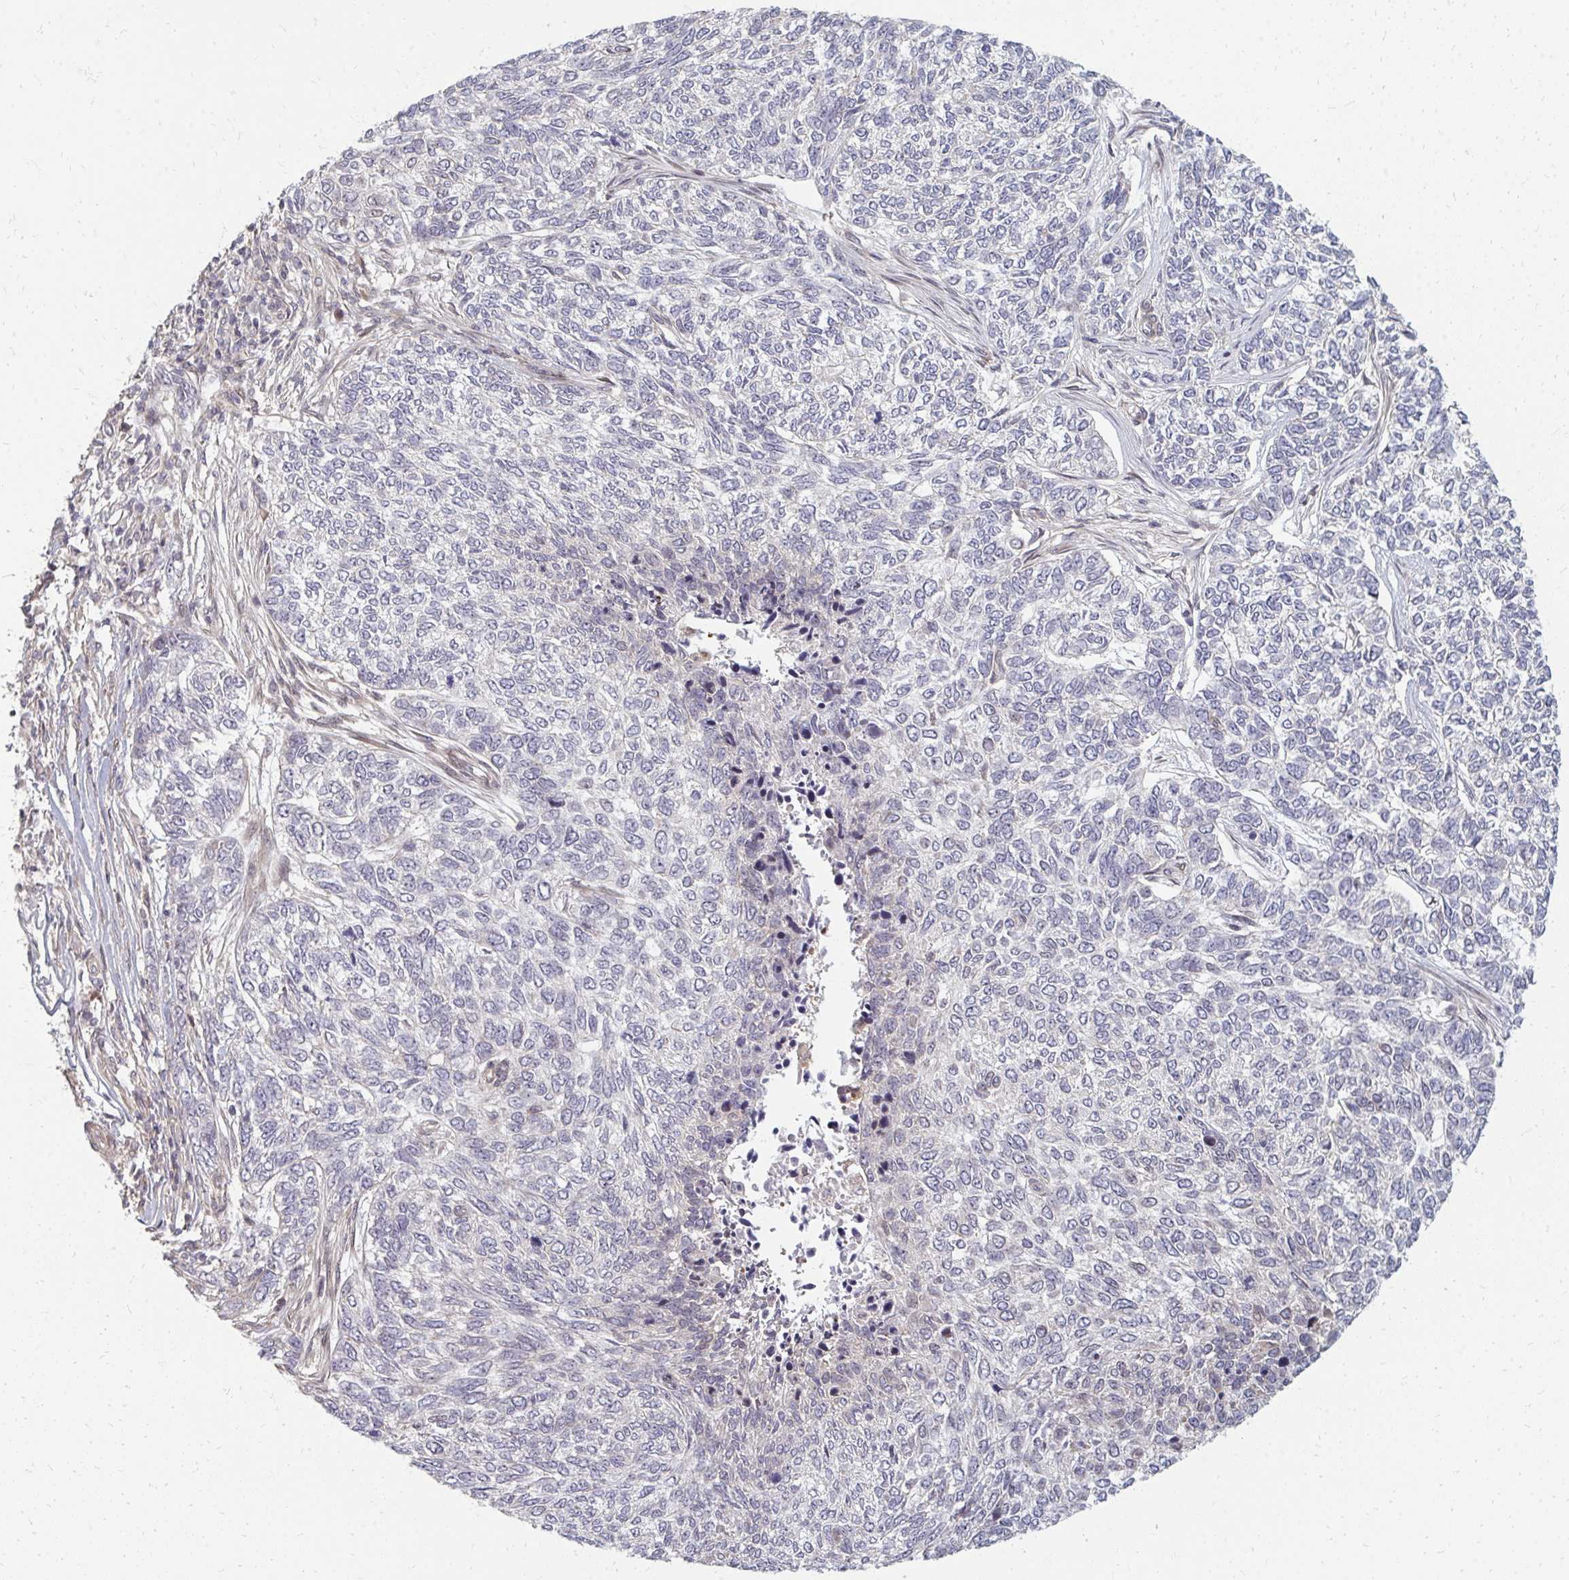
{"staining": {"intensity": "negative", "quantity": "none", "location": "none"}, "tissue": "skin cancer", "cell_type": "Tumor cells", "image_type": "cancer", "snomed": [{"axis": "morphology", "description": "Basal cell carcinoma"}, {"axis": "topography", "description": "Skin"}], "caption": "Skin cancer was stained to show a protein in brown. There is no significant staining in tumor cells. Nuclei are stained in blue.", "gene": "ZNF285", "patient": {"sex": "female", "age": 65}}